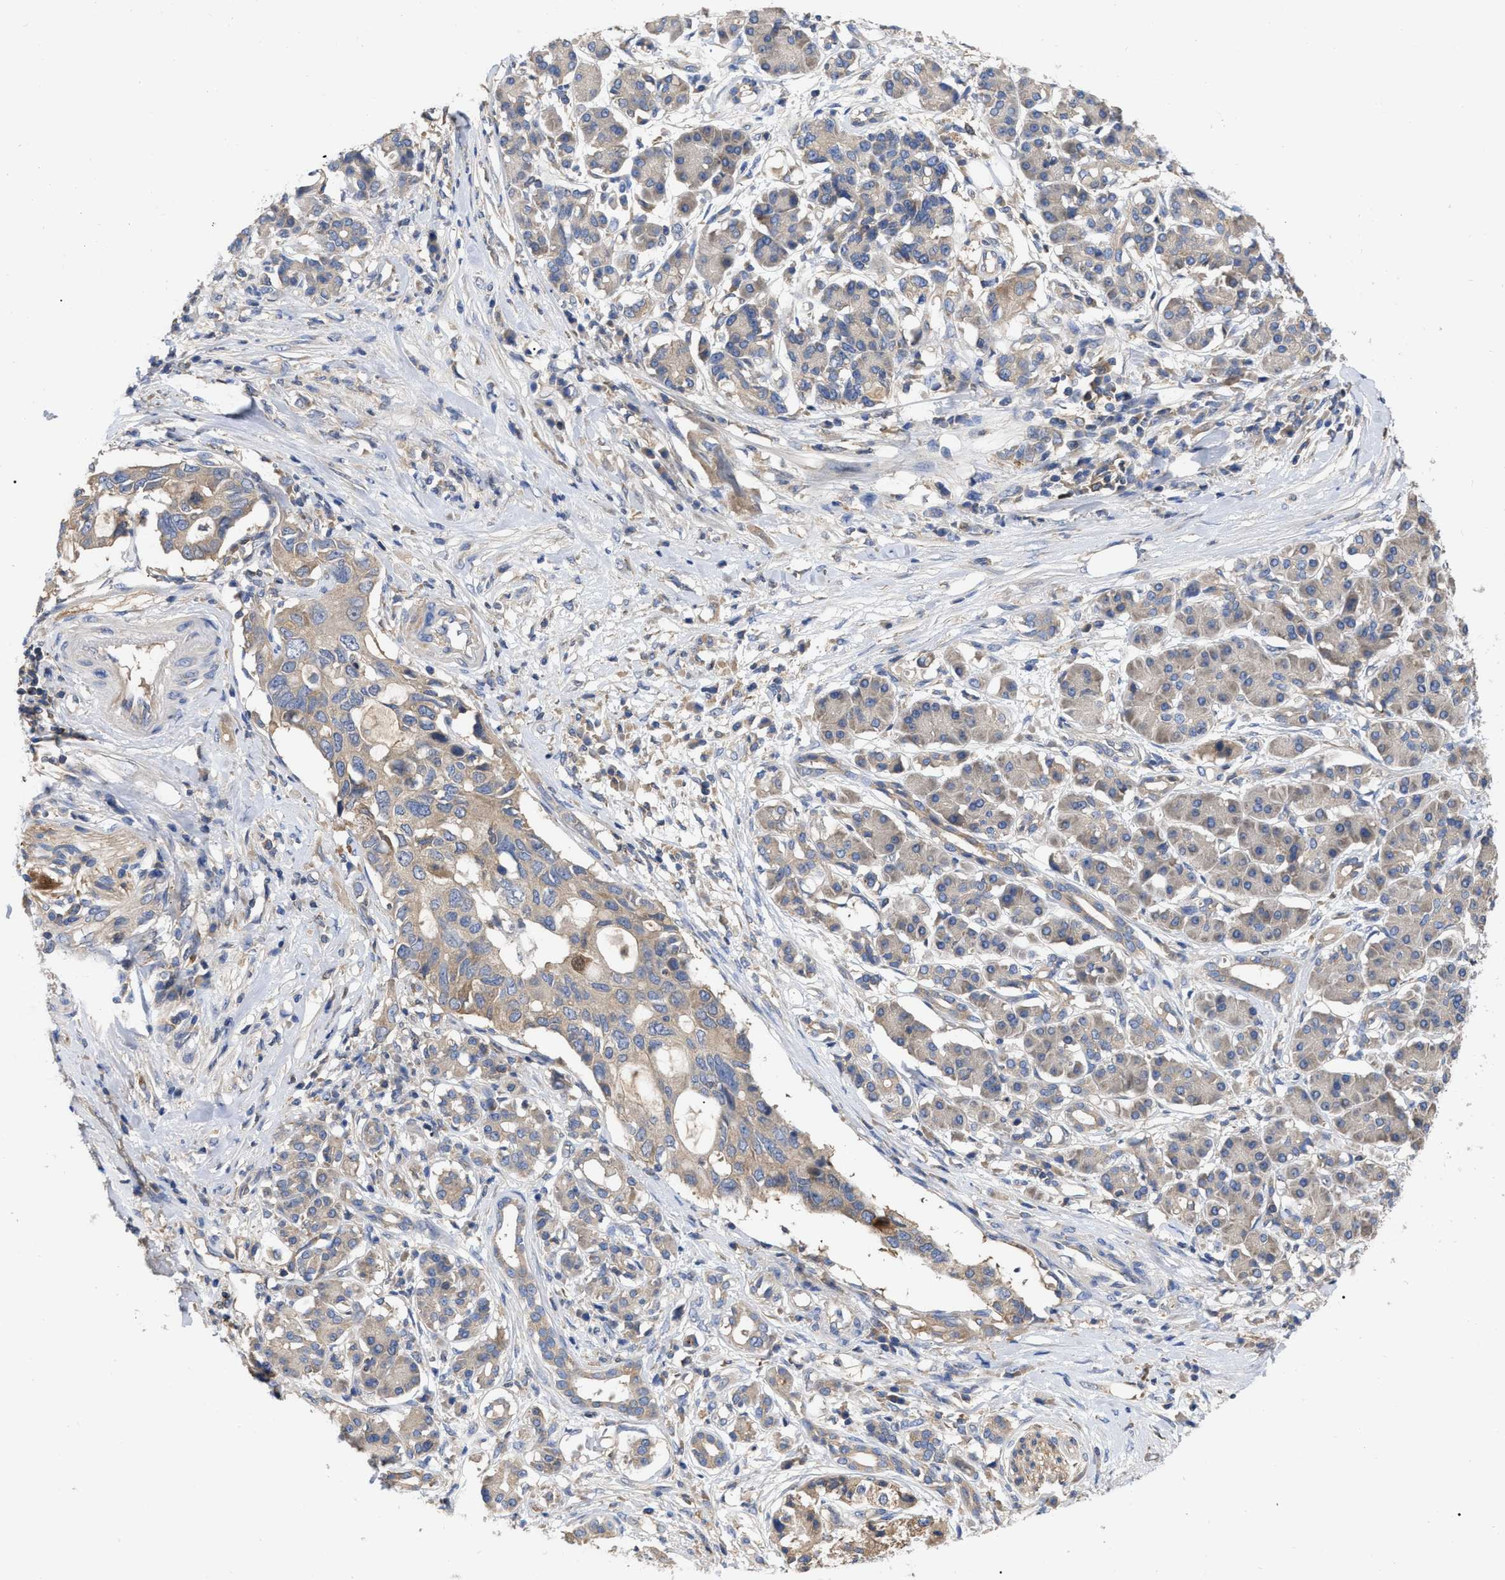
{"staining": {"intensity": "weak", "quantity": ">75%", "location": "cytoplasmic/membranous"}, "tissue": "pancreatic cancer", "cell_type": "Tumor cells", "image_type": "cancer", "snomed": [{"axis": "morphology", "description": "Adenocarcinoma, NOS"}, {"axis": "topography", "description": "Pancreas"}], "caption": "Brown immunohistochemical staining in human pancreatic cancer exhibits weak cytoplasmic/membranous positivity in approximately >75% of tumor cells.", "gene": "RAP1GDS1", "patient": {"sex": "female", "age": 56}}